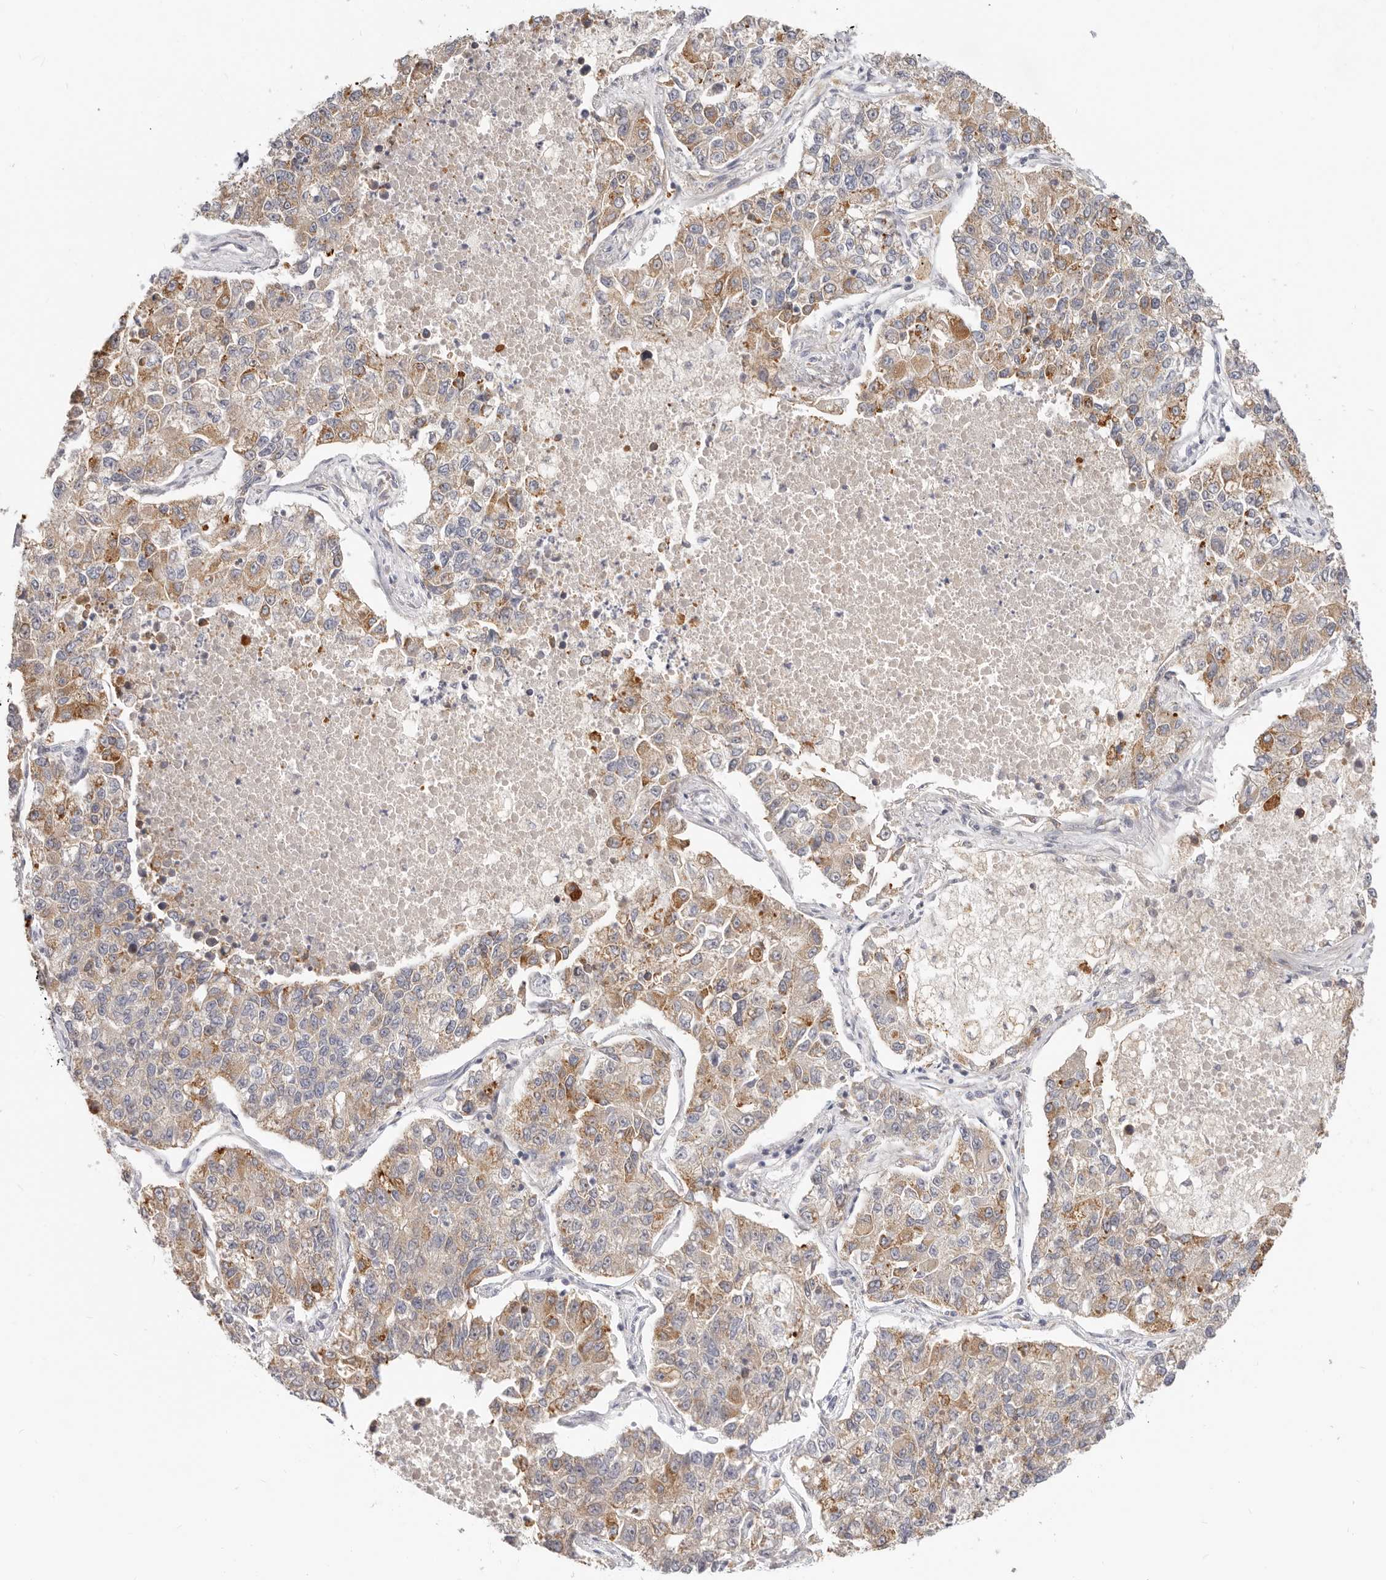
{"staining": {"intensity": "moderate", "quantity": "25%-75%", "location": "cytoplasmic/membranous"}, "tissue": "lung cancer", "cell_type": "Tumor cells", "image_type": "cancer", "snomed": [{"axis": "morphology", "description": "Adenocarcinoma, NOS"}, {"axis": "topography", "description": "Lung"}], "caption": "Immunohistochemistry (IHC) of lung adenocarcinoma demonstrates medium levels of moderate cytoplasmic/membranous positivity in about 25%-75% of tumor cells. (DAB (3,3'-diaminobenzidine) IHC with brightfield microscopy, high magnification).", "gene": "TFB2M", "patient": {"sex": "male", "age": 49}}